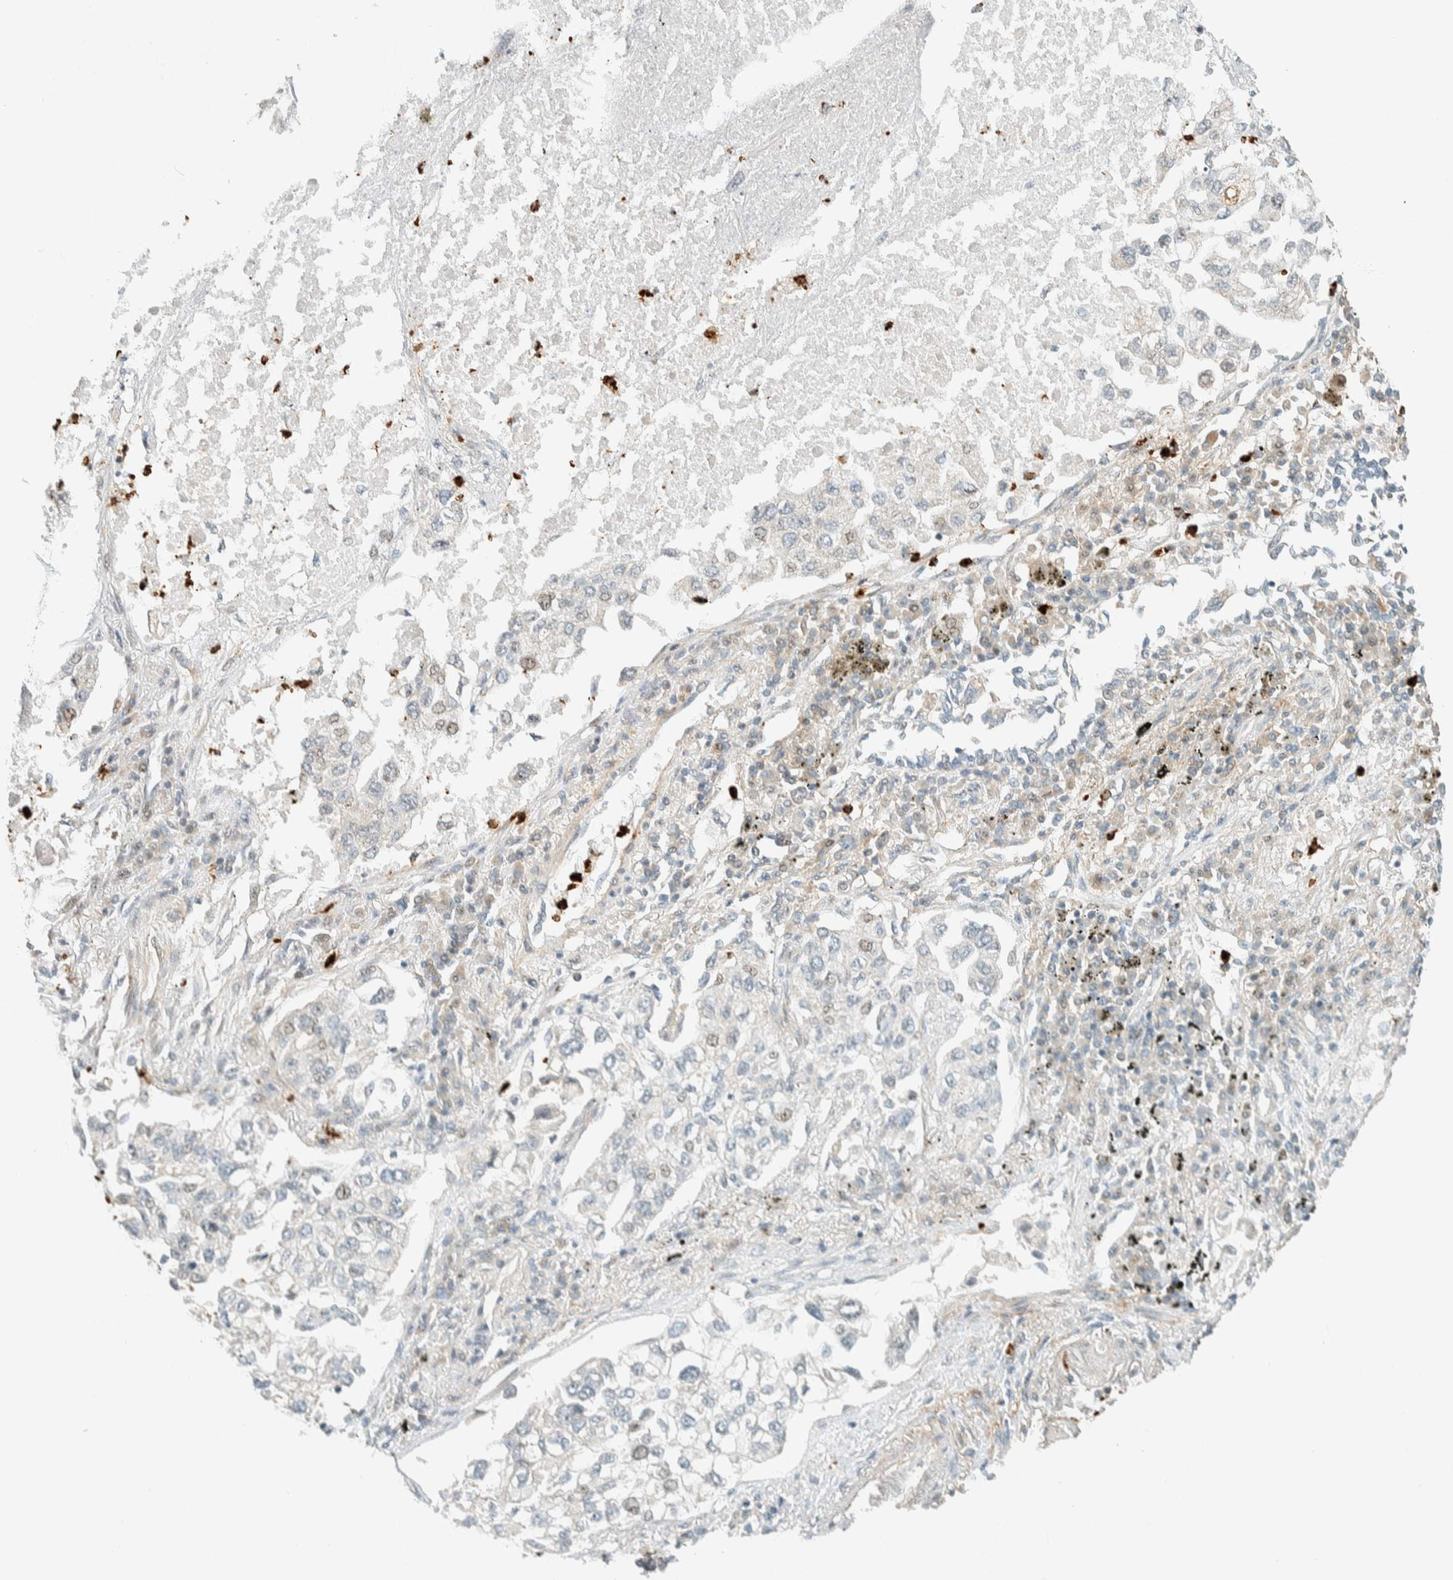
{"staining": {"intensity": "negative", "quantity": "none", "location": "none"}, "tissue": "lung cancer", "cell_type": "Tumor cells", "image_type": "cancer", "snomed": [{"axis": "morphology", "description": "Inflammation, NOS"}, {"axis": "morphology", "description": "Adenocarcinoma, NOS"}, {"axis": "topography", "description": "Lung"}], "caption": "Immunohistochemistry (IHC) image of human adenocarcinoma (lung) stained for a protein (brown), which exhibits no expression in tumor cells.", "gene": "CCDC171", "patient": {"sex": "male", "age": 63}}